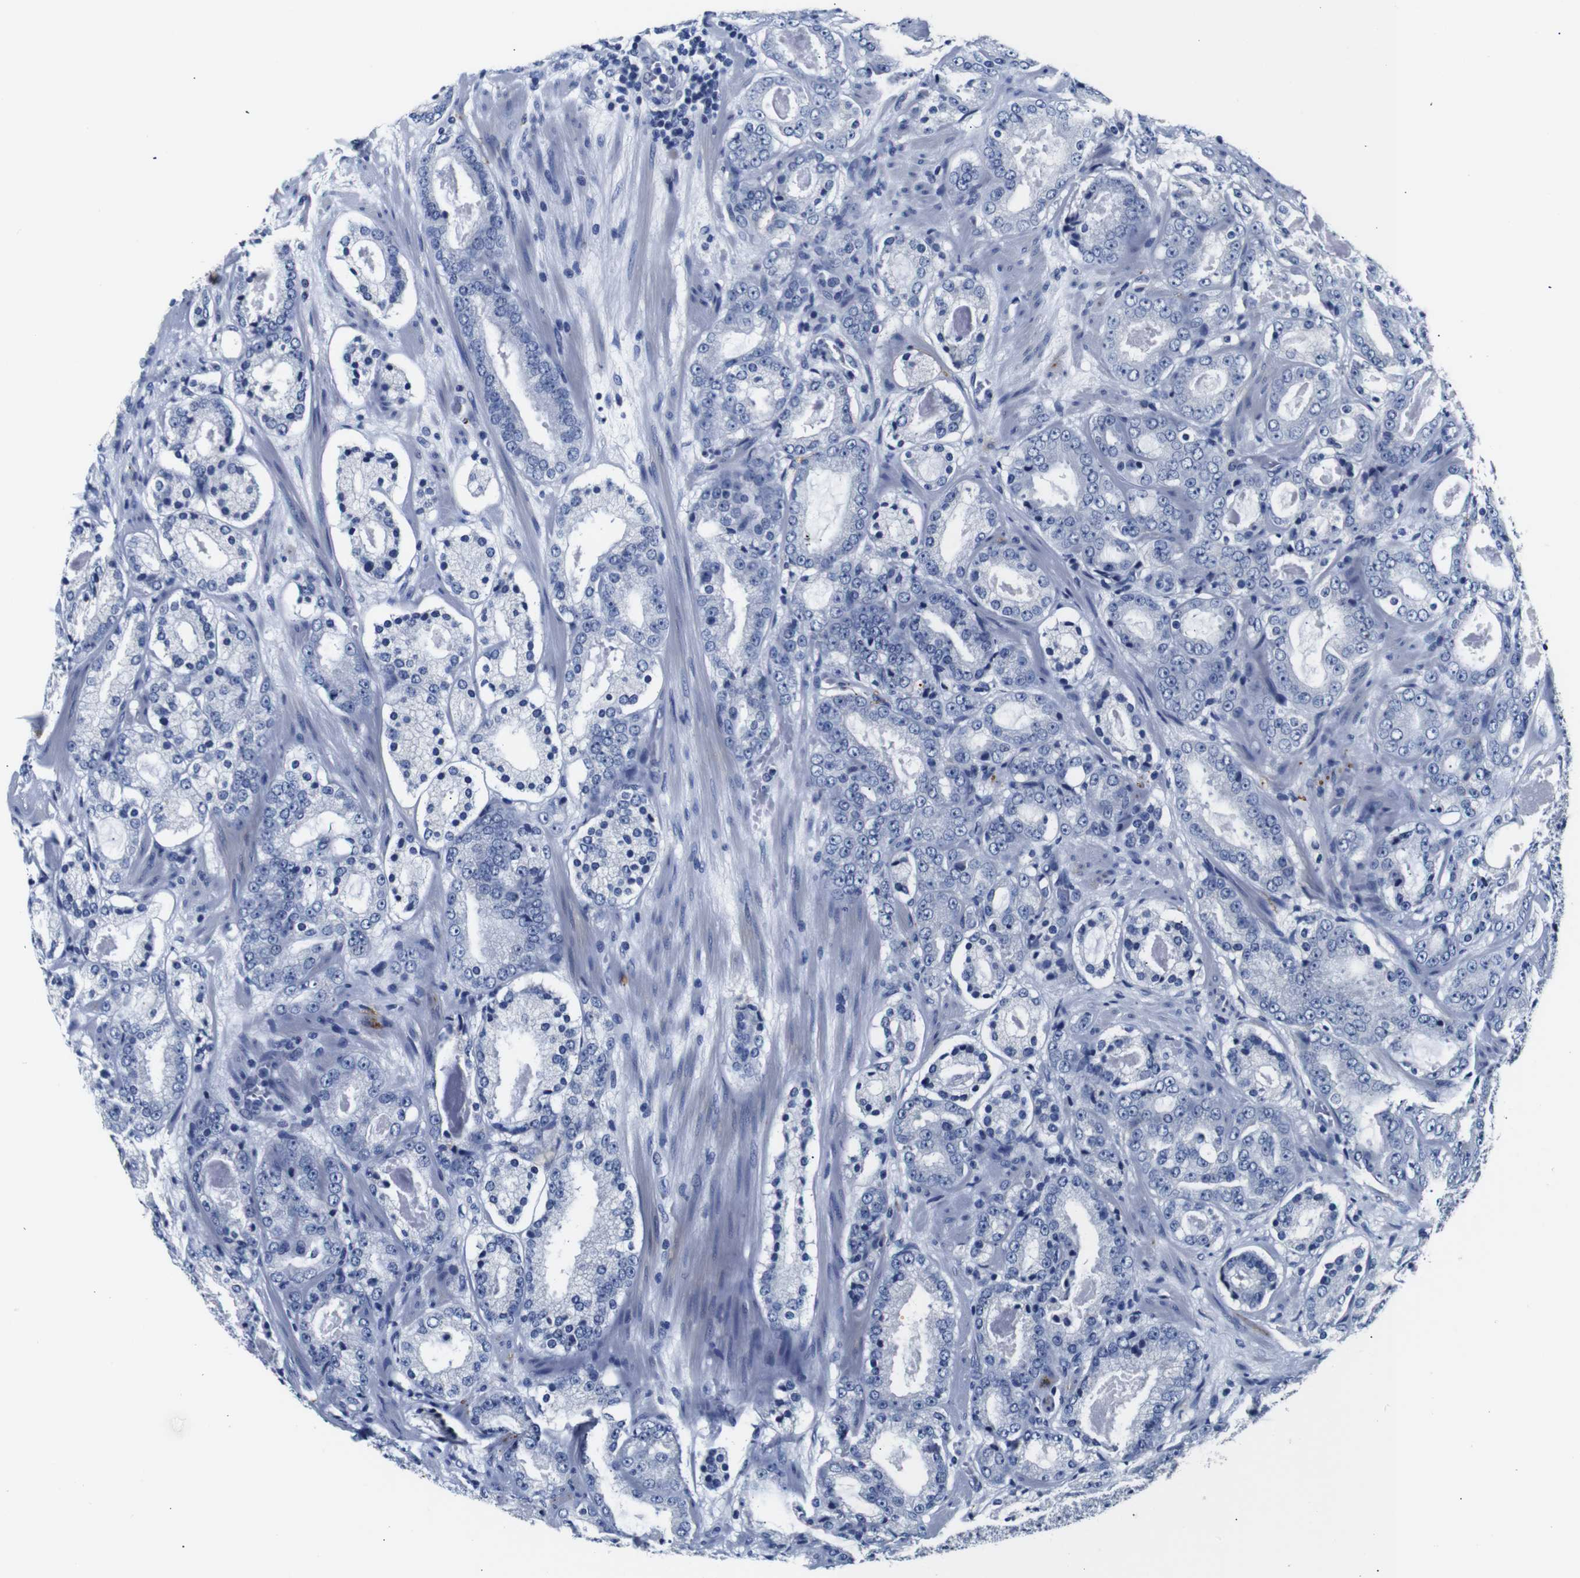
{"staining": {"intensity": "negative", "quantity": "none", "location": "none"}, "tissue": "prostate cancer", "cell_type": "Tumor cells", "image_type": "cancer", "snomed": [{"axis": "morphology", "description": "Adenocarcinoma, Low grade"}, {"axis": "topography", "description": "Prostate"}], "caption": "Immunohistochemistry (IHC) micrograph of neoplastic tissue: human adenocarcinoma (low-grade) (prostate) stained with DAB shows no significant protein positivity in tumor cells.", "gene": "GAP43", "patient": {"sex": "male", "age": 69}}